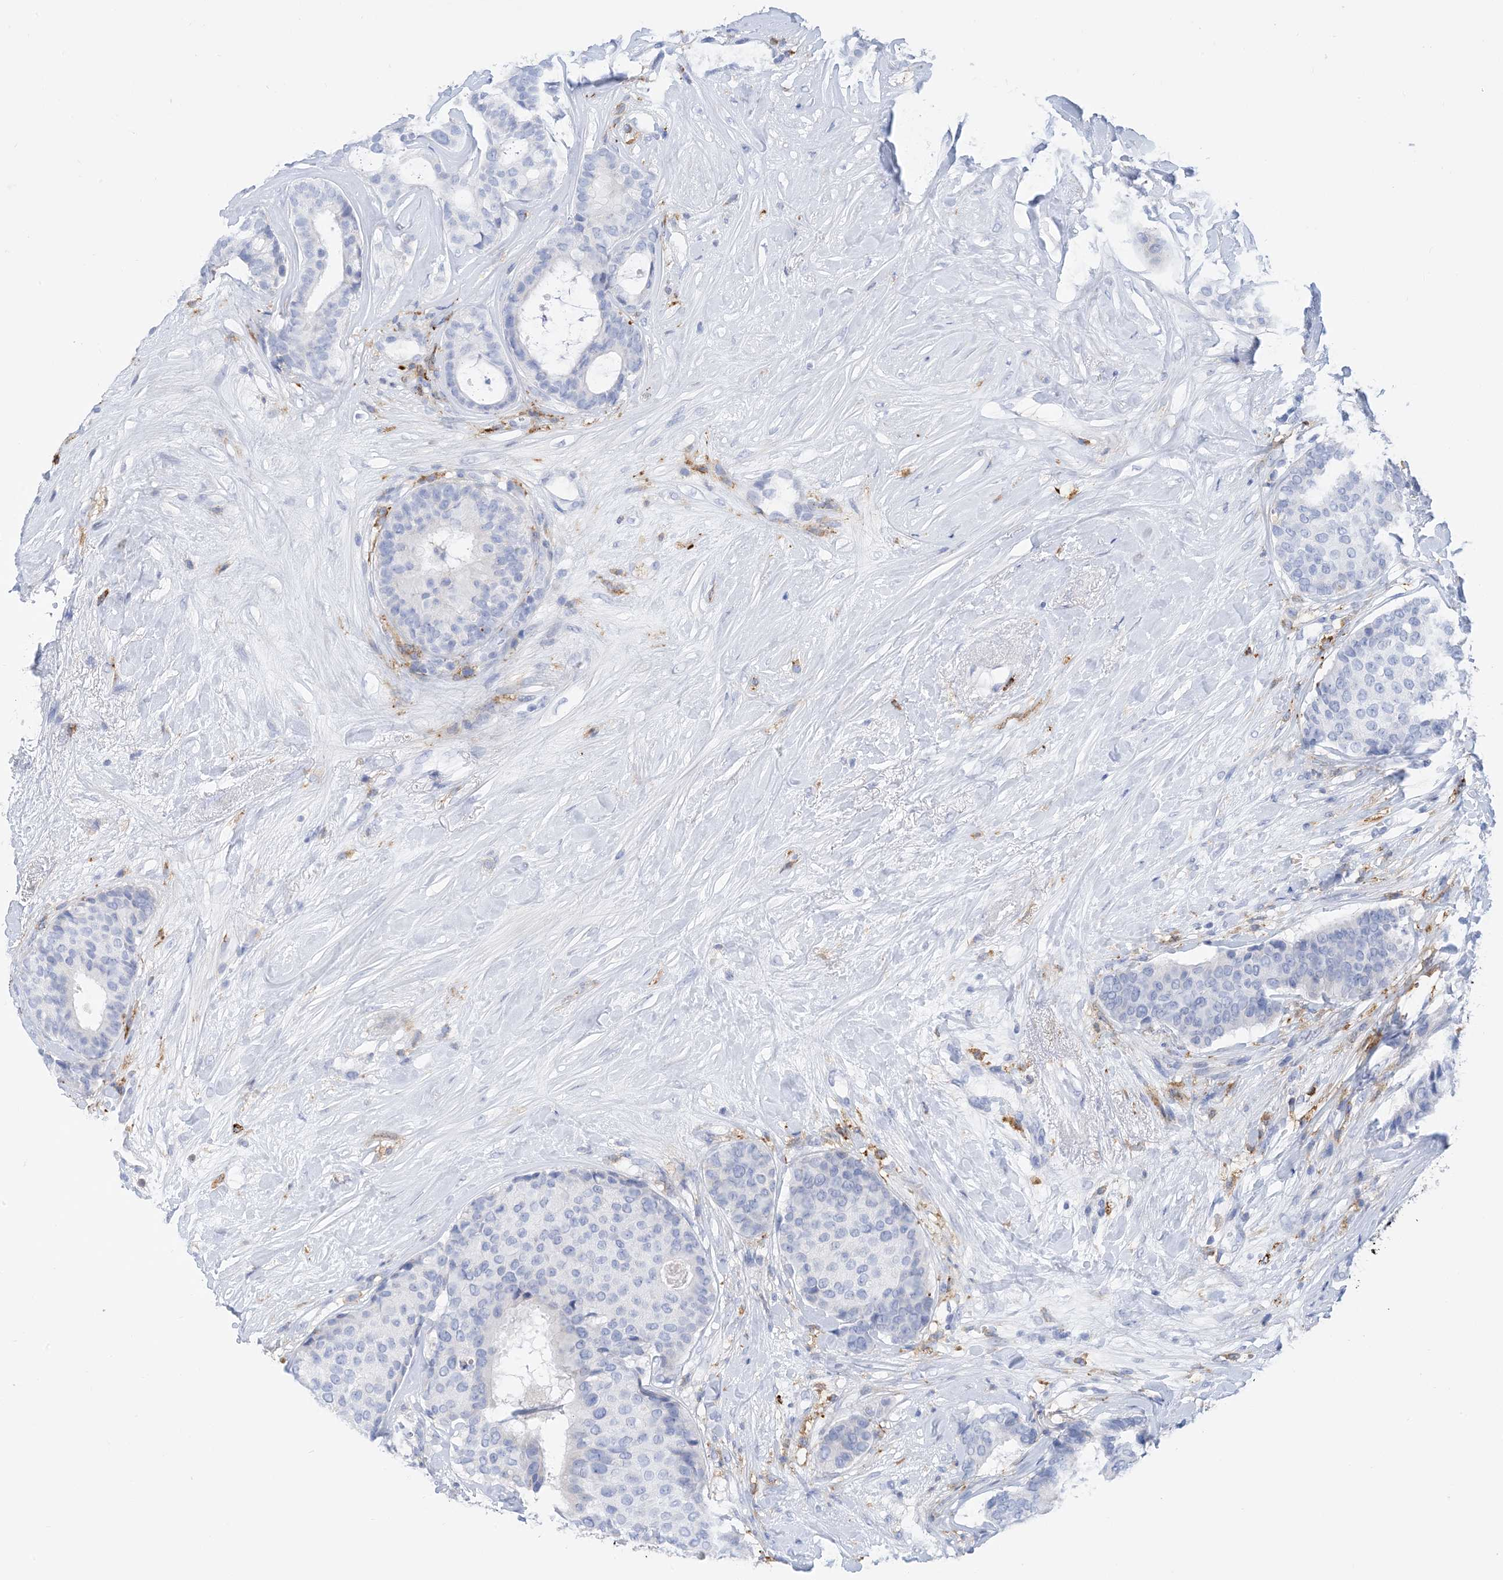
{"staining": {"intensity": "negative", "quantity": "none", "location": "none"}, "tissue": "breast cancer", "cell_type": "Tumor cells", "image_type": "cancer", "snomed": [{"axis": "morphology", "description": "Duct carcinoma"}, {"axis": "topography", "description": "Breast"}], "caption": "This is a micrograph of immunohistochemistry (IHC) staining of breast cancer, which shows no positivity in tumor cells.", "gene": "DPH3", "patient": {"sex": "female", "age": 75}}